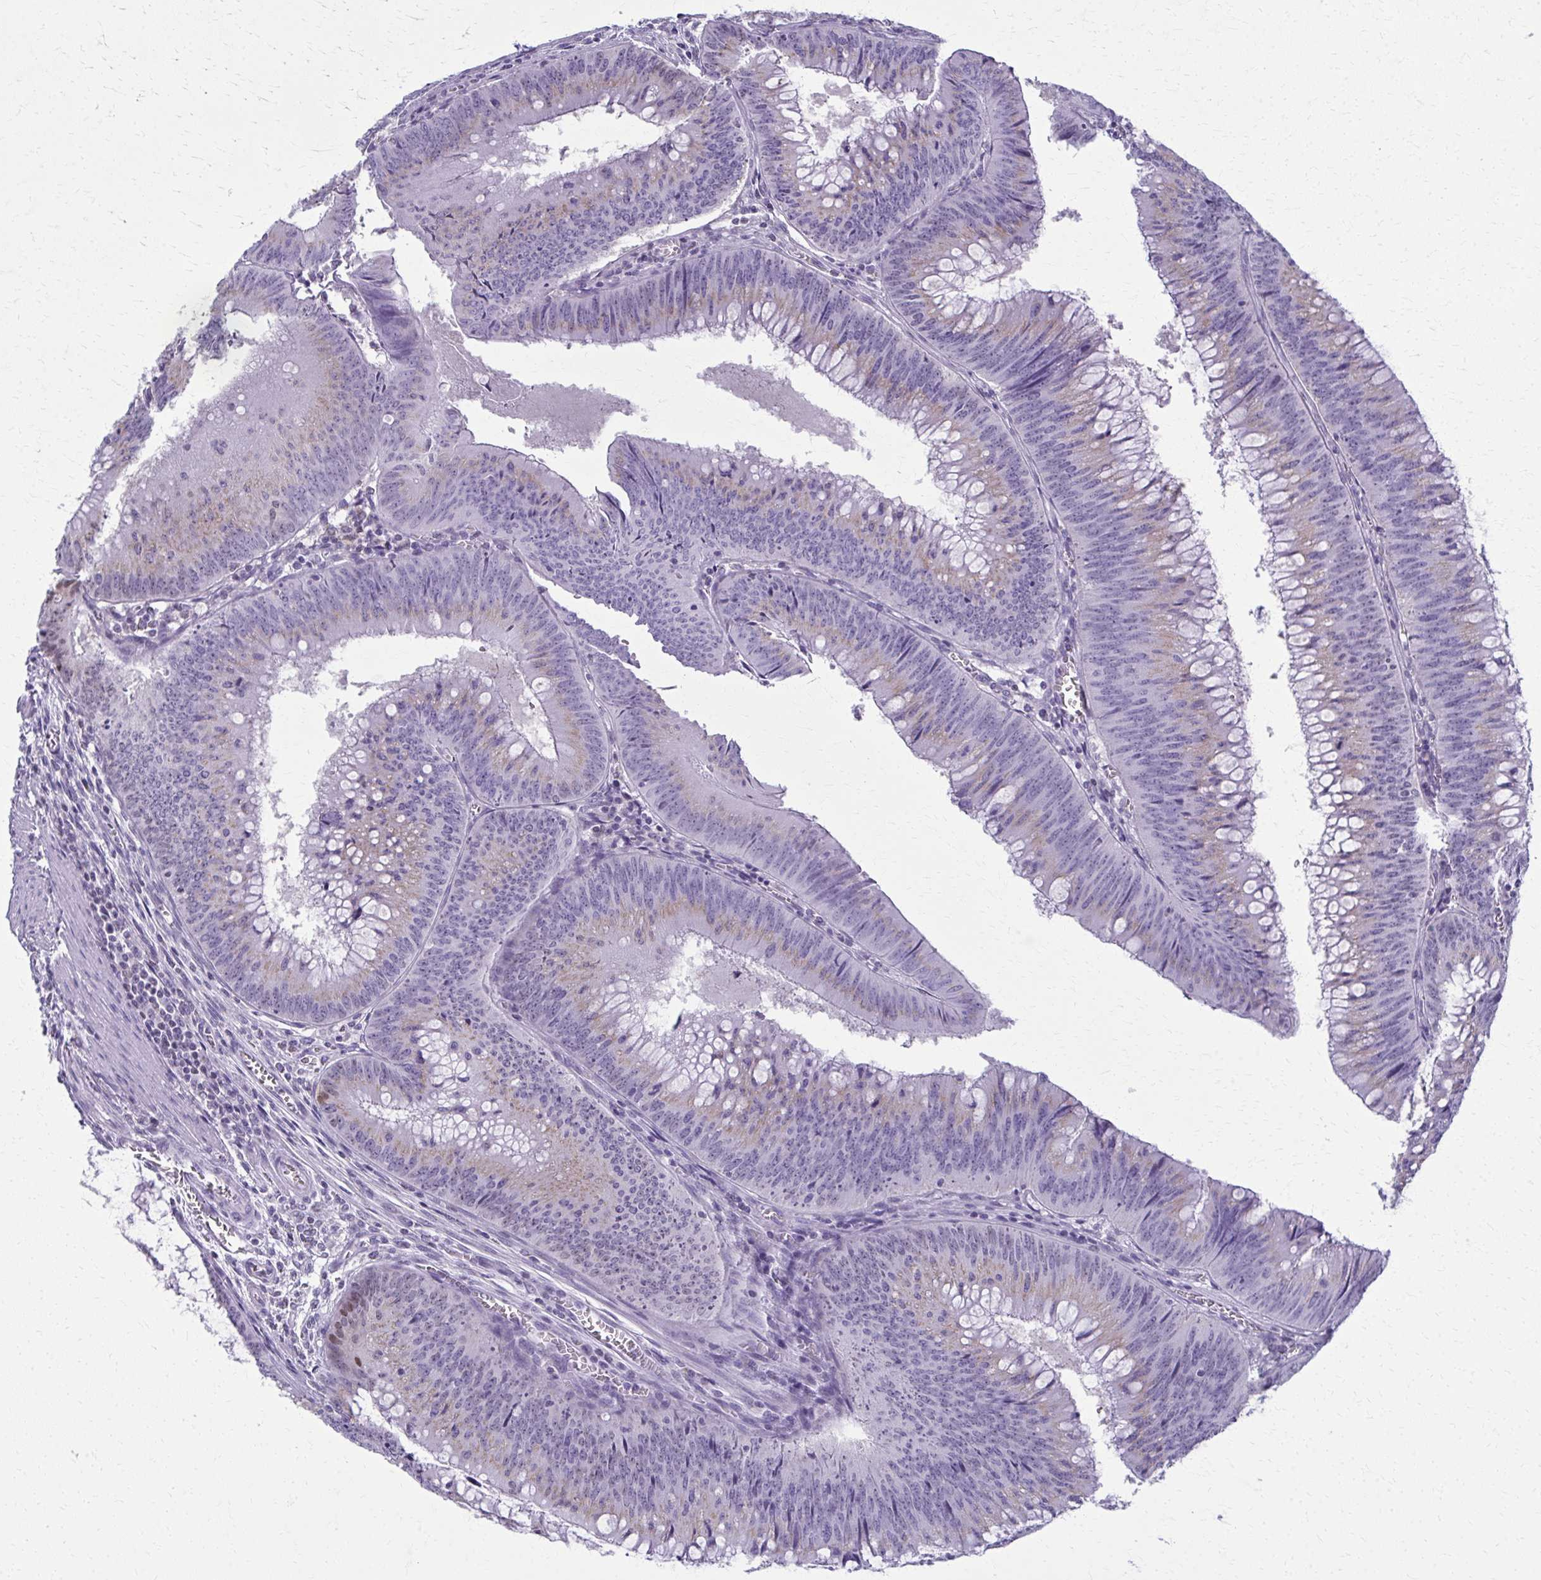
{"staining": {"intensity": "weak", "quantity": "25%-75%", "location": "cytoplasmic/membranous"}, "tissue": "colorectal cancer", "cell_type": "Tumor cells", "image_type": "cancer", "snomed": [{"axis": "morphology", "description": "Adenocarcinoma, NOS"}, {"axis": "topography", "description": "Rectum"}], "caption": "Immunohistochemical staining of human adenocarcinoma (colorectal) exhibits weak cytoplasmic/membranous protein staining in approximately 25%-75% of tumor cells. The protein of interest is shown in brown color, while the nuclei are stained blue.", "gene": "SCLY", "patient": {"sex": "female", "age": 72}}